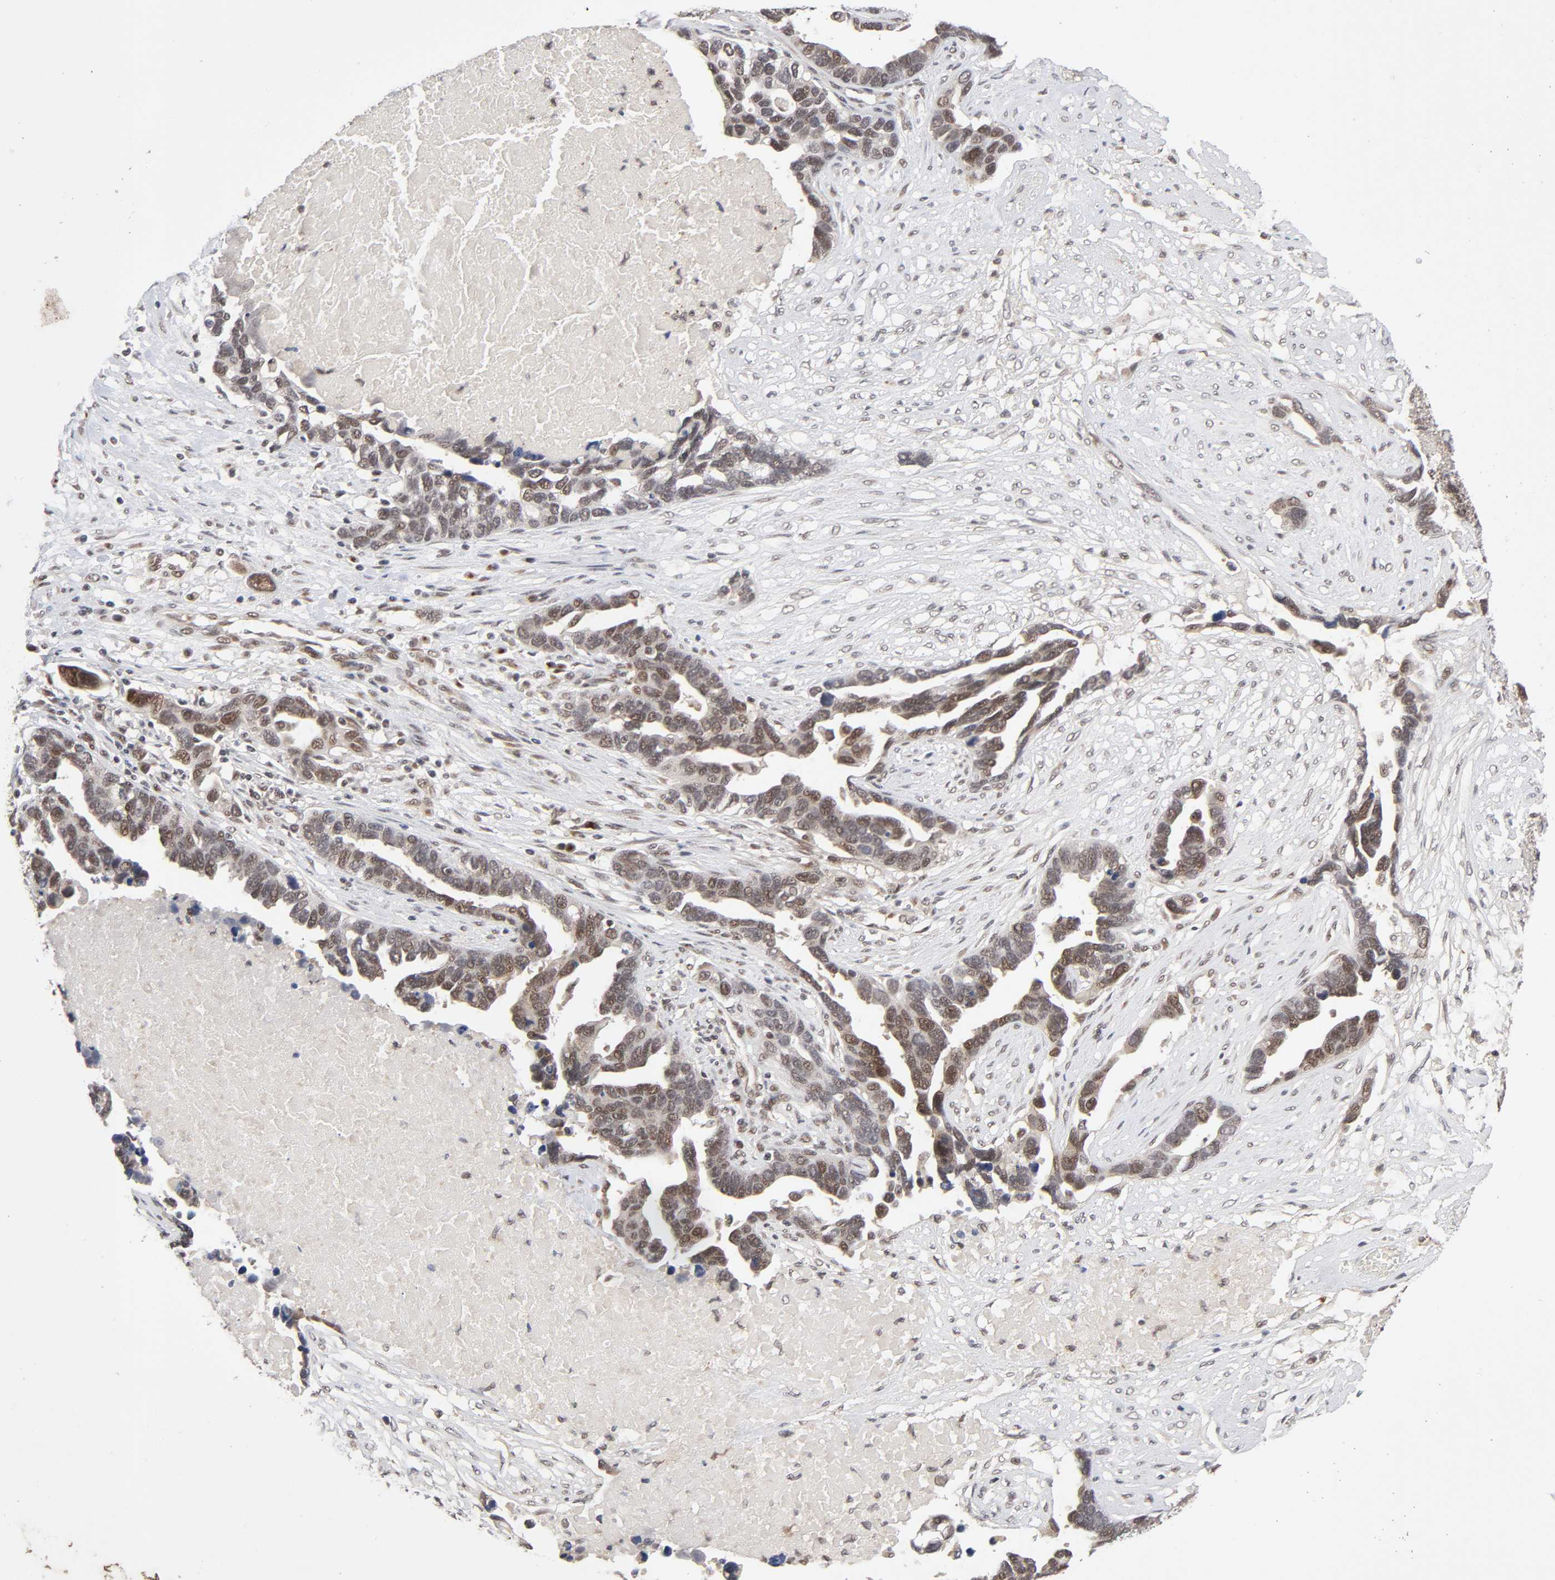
{"staining": {"intensity": "moderate", "quantity": ">75%", "location": "cytoplasmic/membranous,nuclear"}, "tissue": "ovarian cancer", "cell_type": "Tumor cells", "image_type": "cancer", "snomed": [{"axis": "morphology", "description": "Cystadenocarcinoma, serous, NOS"}, {"axis": "topography", "description": "Ovary"}], "caption": "Serous cystadenocarcinoma (ovarian) stained for a protein reveals moderate cytoplasmic/membranous and nuclear positivity in tumor cells.", "gene": "EP300", "patient": {"sex": "female", "age": 54}}